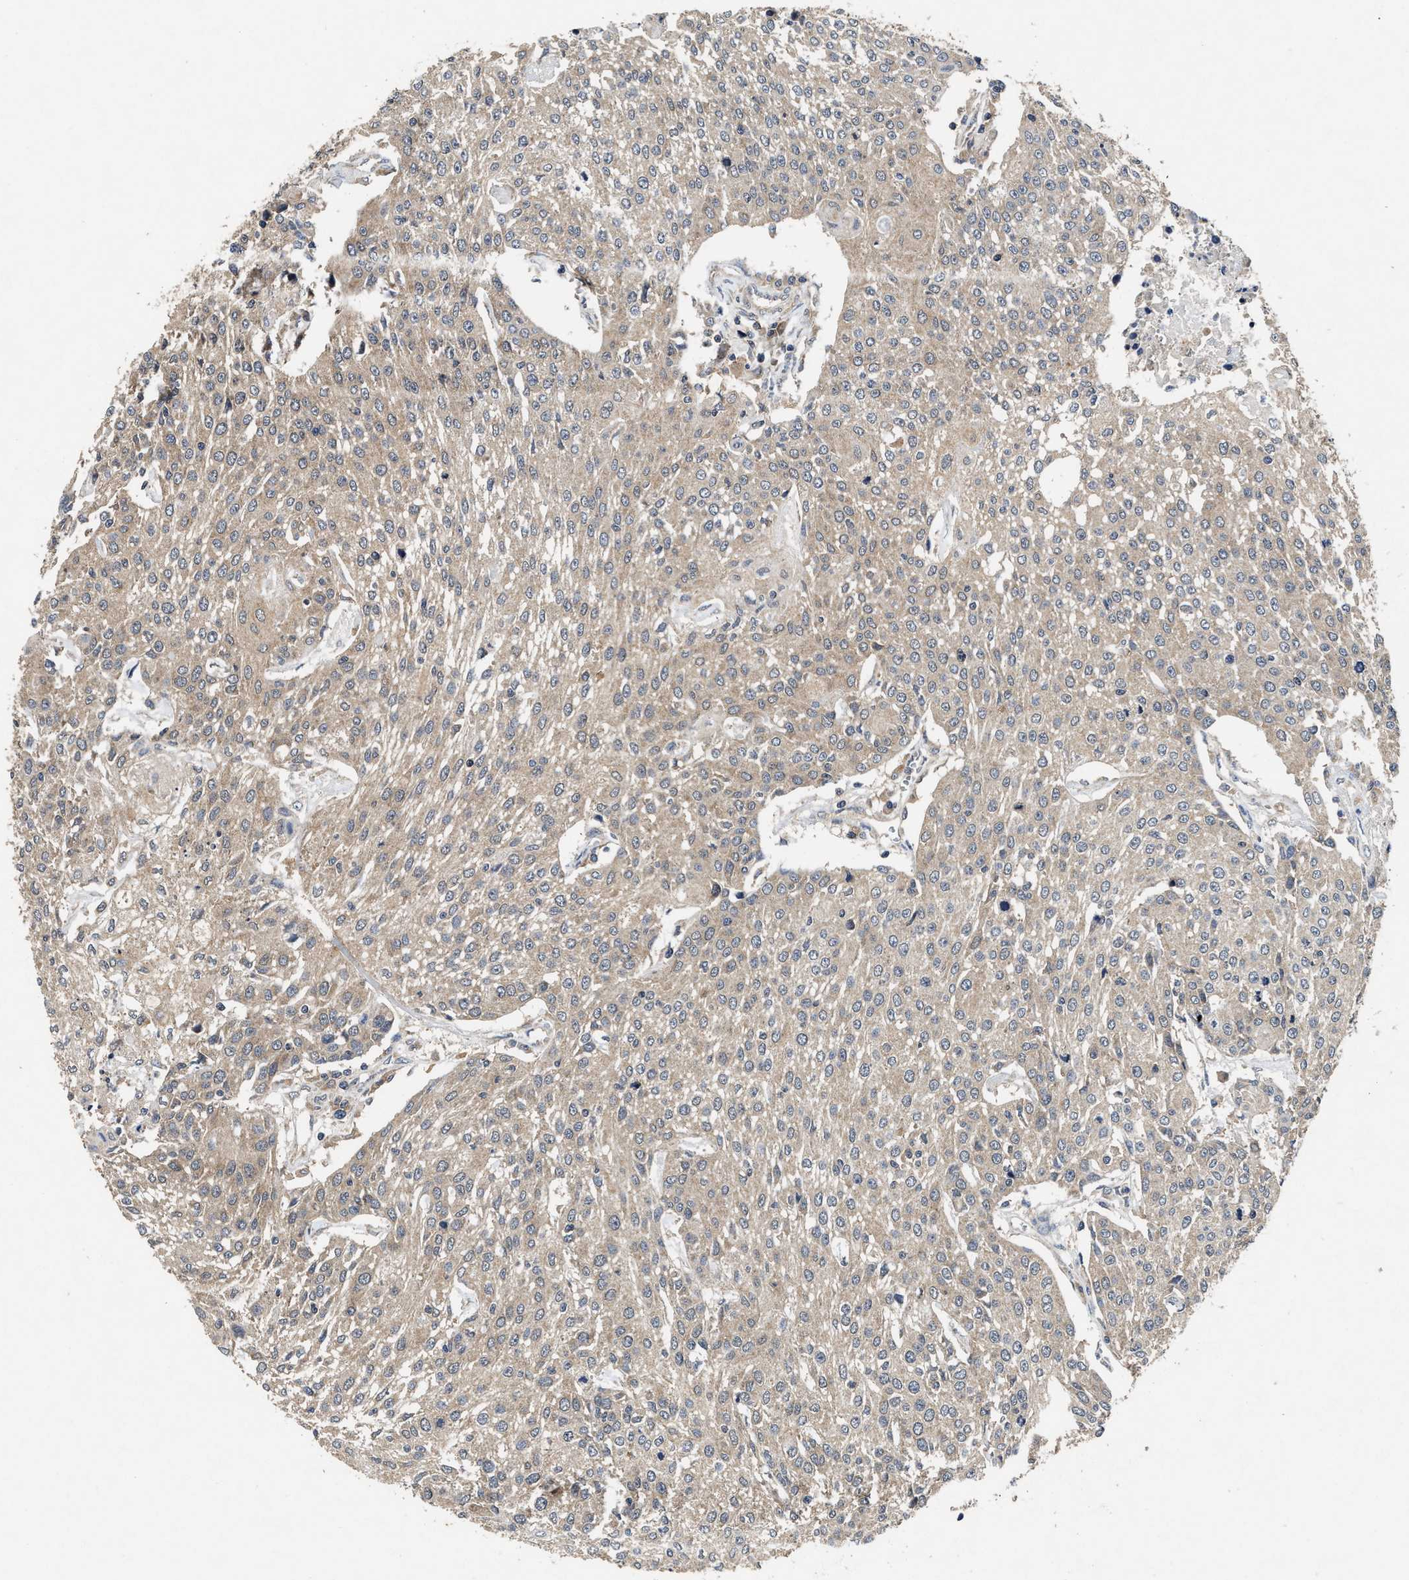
{"staining": {"intensity": "weak", "quantity": ">75%", "location": "cytoplasmic/membranous"}, "tissue": "urothelial cancer", "cell_type": "Tumor cells", "image_type": "cancer", "snomed": [{"axis": "morphology", "description": "Urothelial carcinoma, High grade"}, {"axis": "topography", "description": "Urinary bladder"}], "caption": "The photomicrograph exhibits staining of high-grade urothelial carcinoma, revealing weak cytoplasmic/membranous protein positivity (brown color) within tumor cells. Nuclei are stained in blue.", "gene": "PDAP1", "patient": {"sex": "female", "age": 85}}